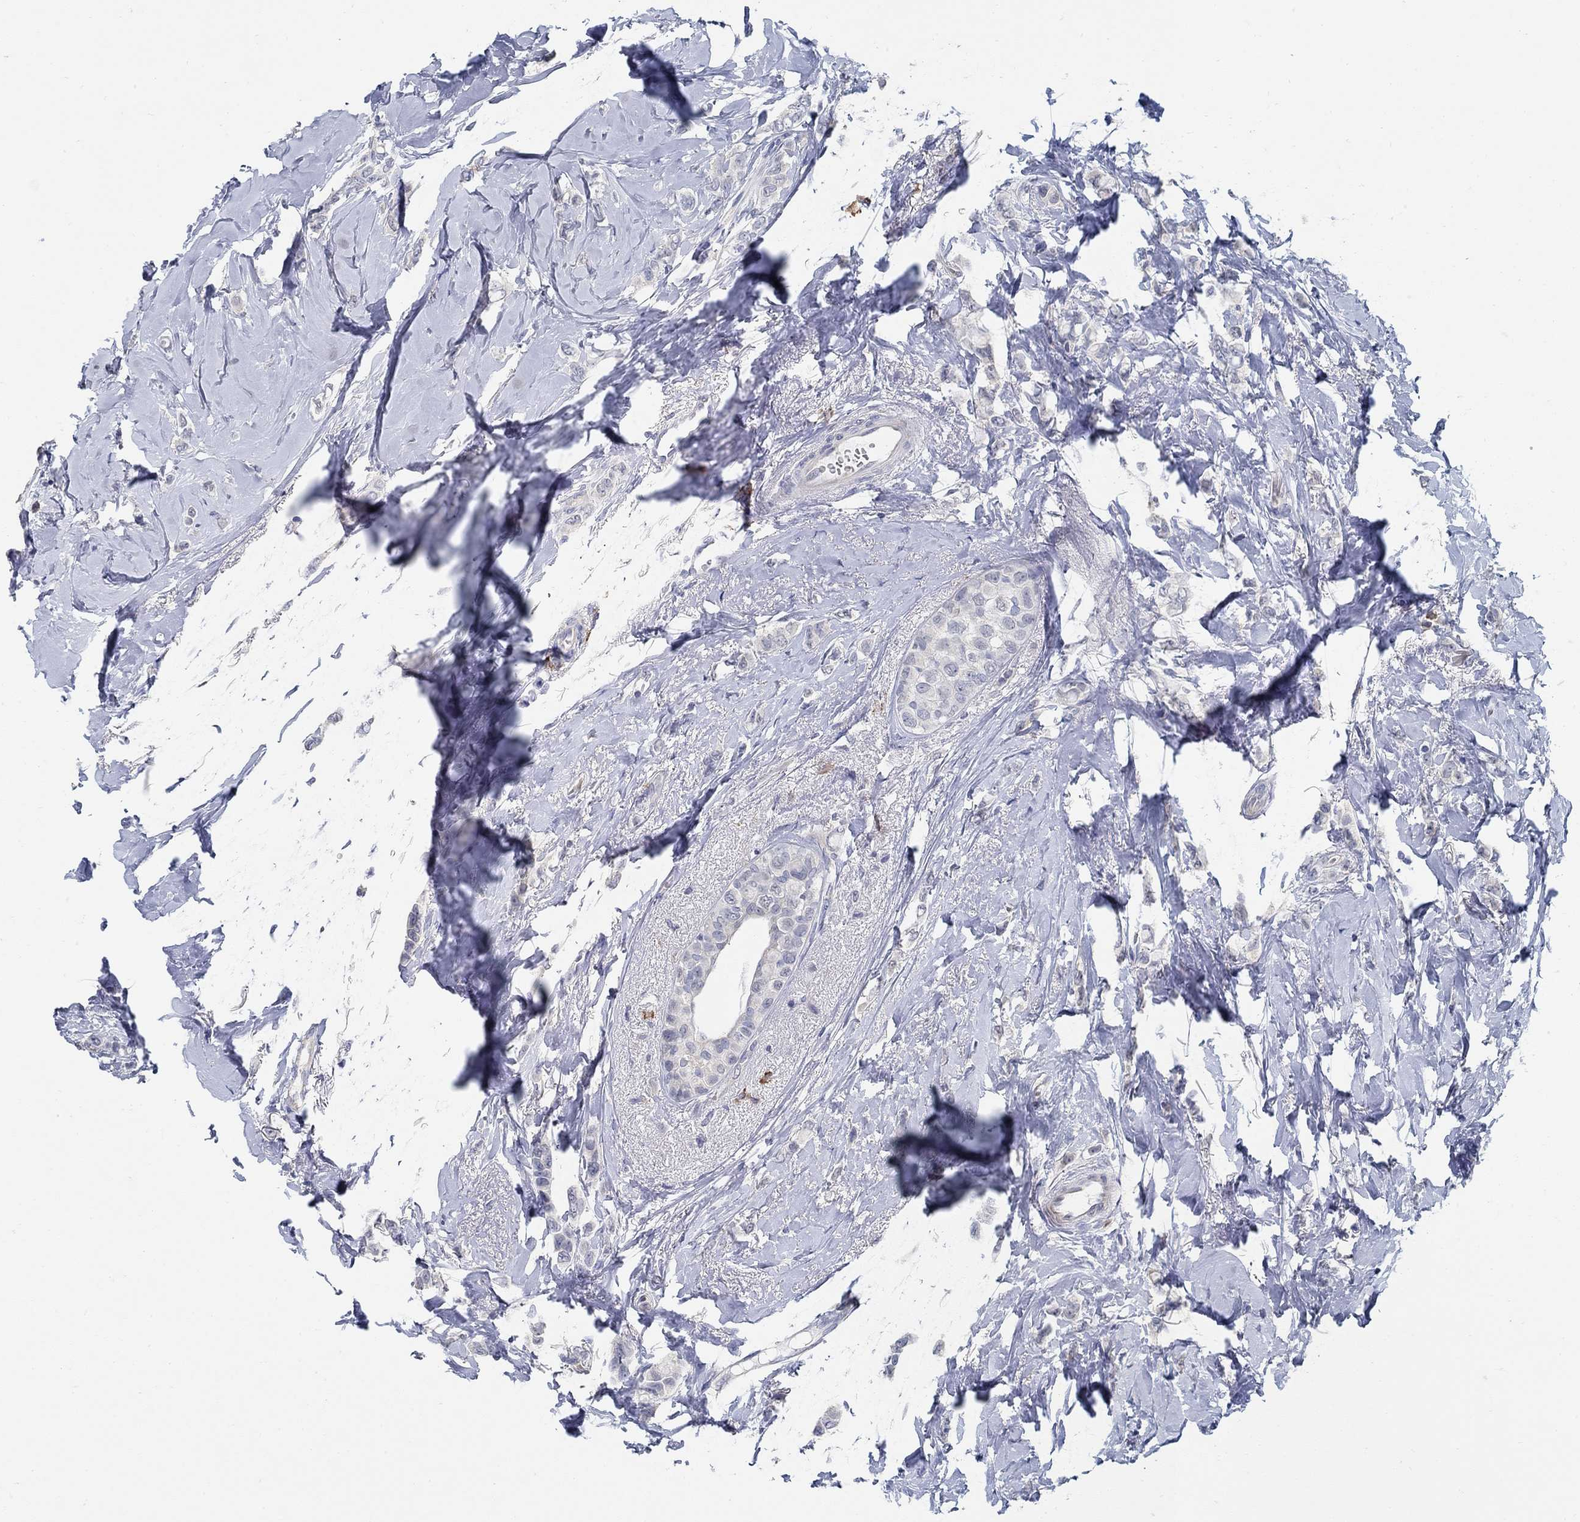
{"staining": {"intensity": "negative", "quantity": "none", "location": "none"}, "tissue": "breast cancer", "cell_type": "Tumor cells", "image_type": "cancer", "snomed": [{"axis": "morphology", "description": "Lobular carcinoma"}, {"axis": "topography", "description": "Breast"}], "caption": "A photomicrograph of breast cancer stained for a protein reveals no brown staining in tumor cells.", "gene": "PCDH11X", "patient": {"sex": "female", "age": 66}}